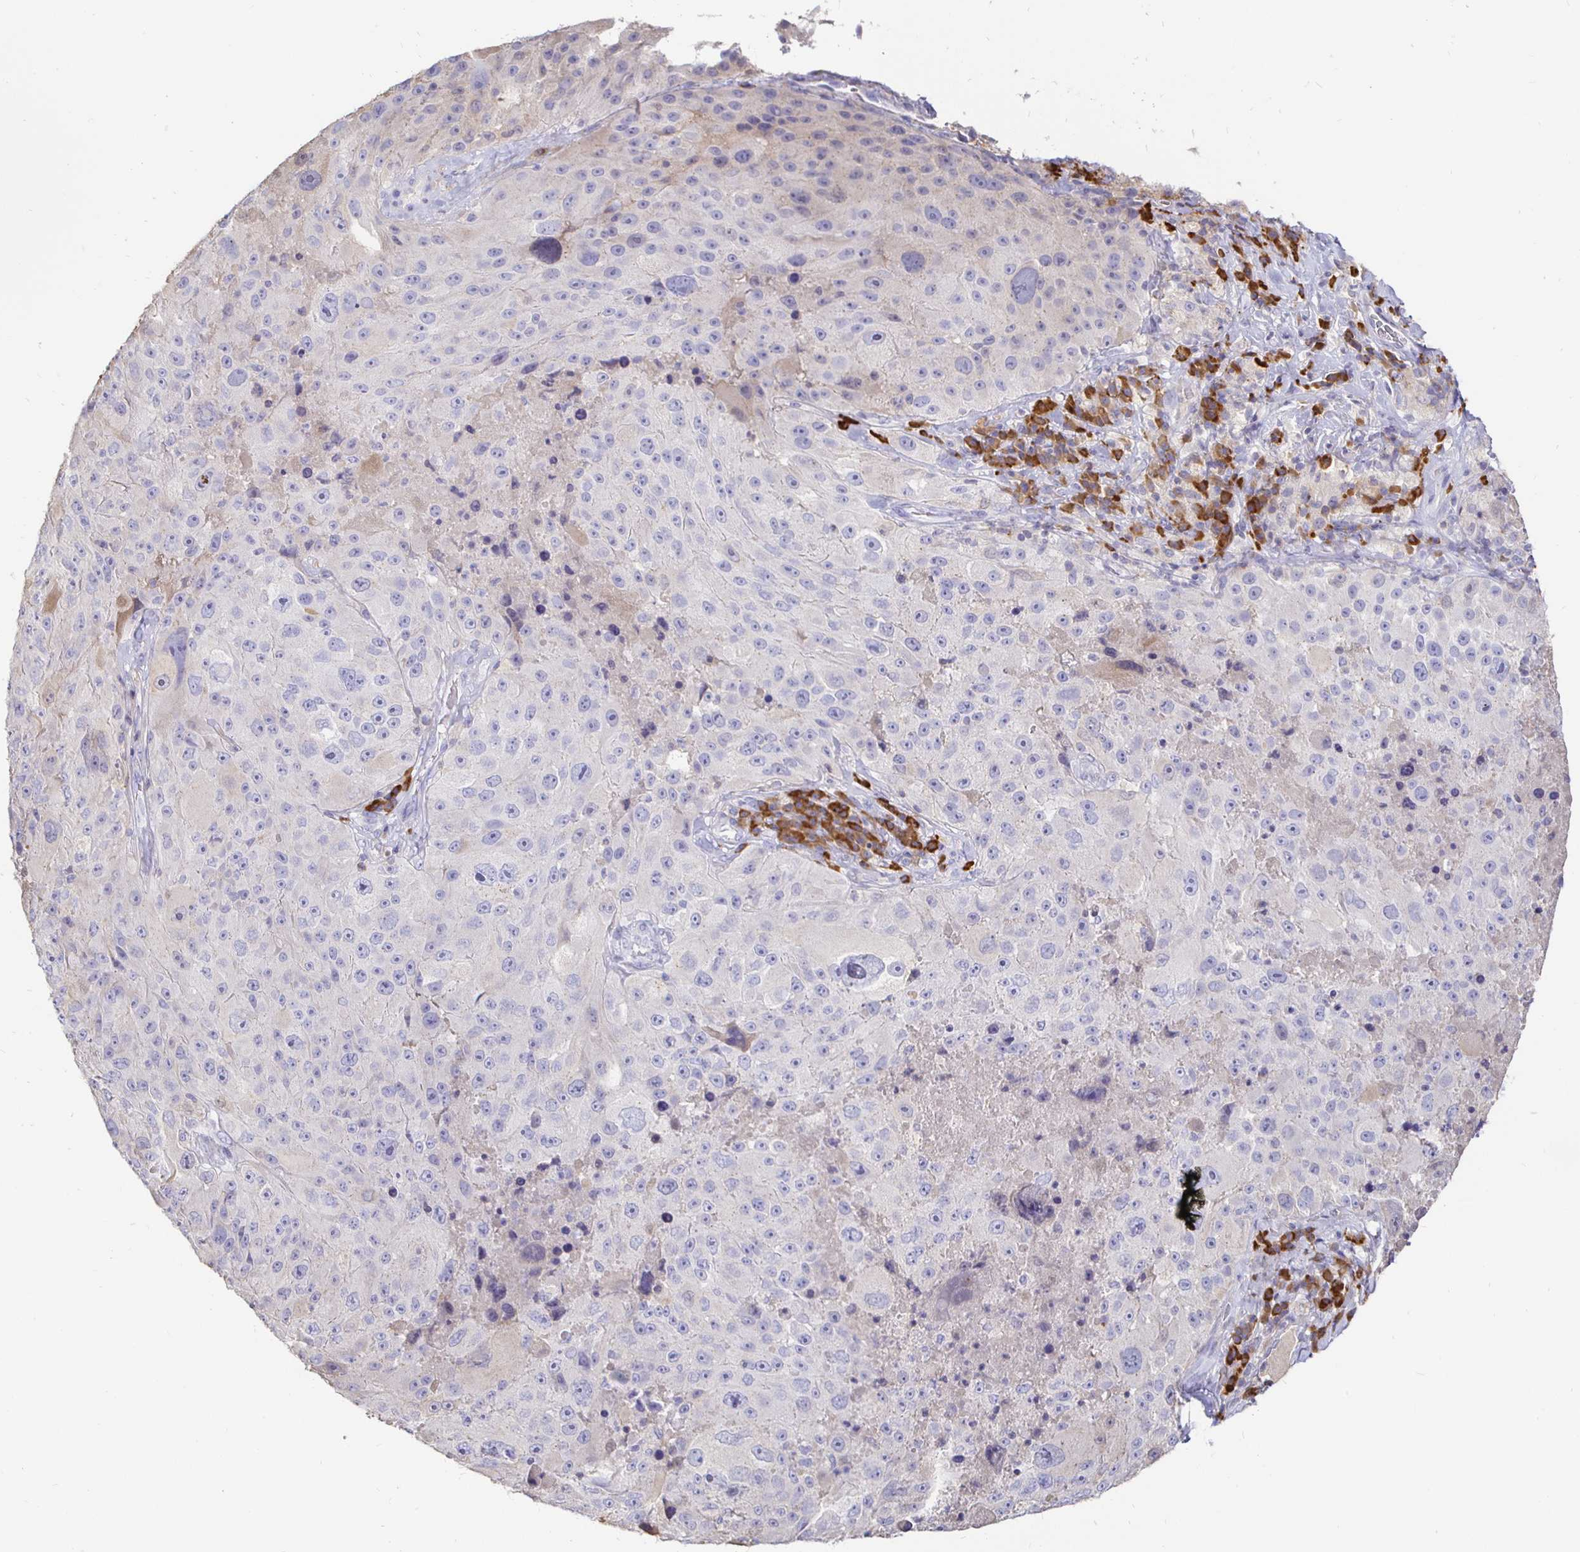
{"staining": {"intensity": "negative", "quantity": "none", "location": "none"}, "tissue": "melanoma", "cell_type": "Tumor cells", "image_type": "cancer", "snomed": [{"axis": "morphology", "description": "Malignant melanoma, Metastatic site"}, {"axis": "topography", "description": "Lymph node"}], "caption": "Human melanoma stained for a protein using immunohistochemistry (IHC) demonstrates no positivity in tumor cells.", "gene": "CXCR3", "patient": {"sex": "male", "age": 62}}